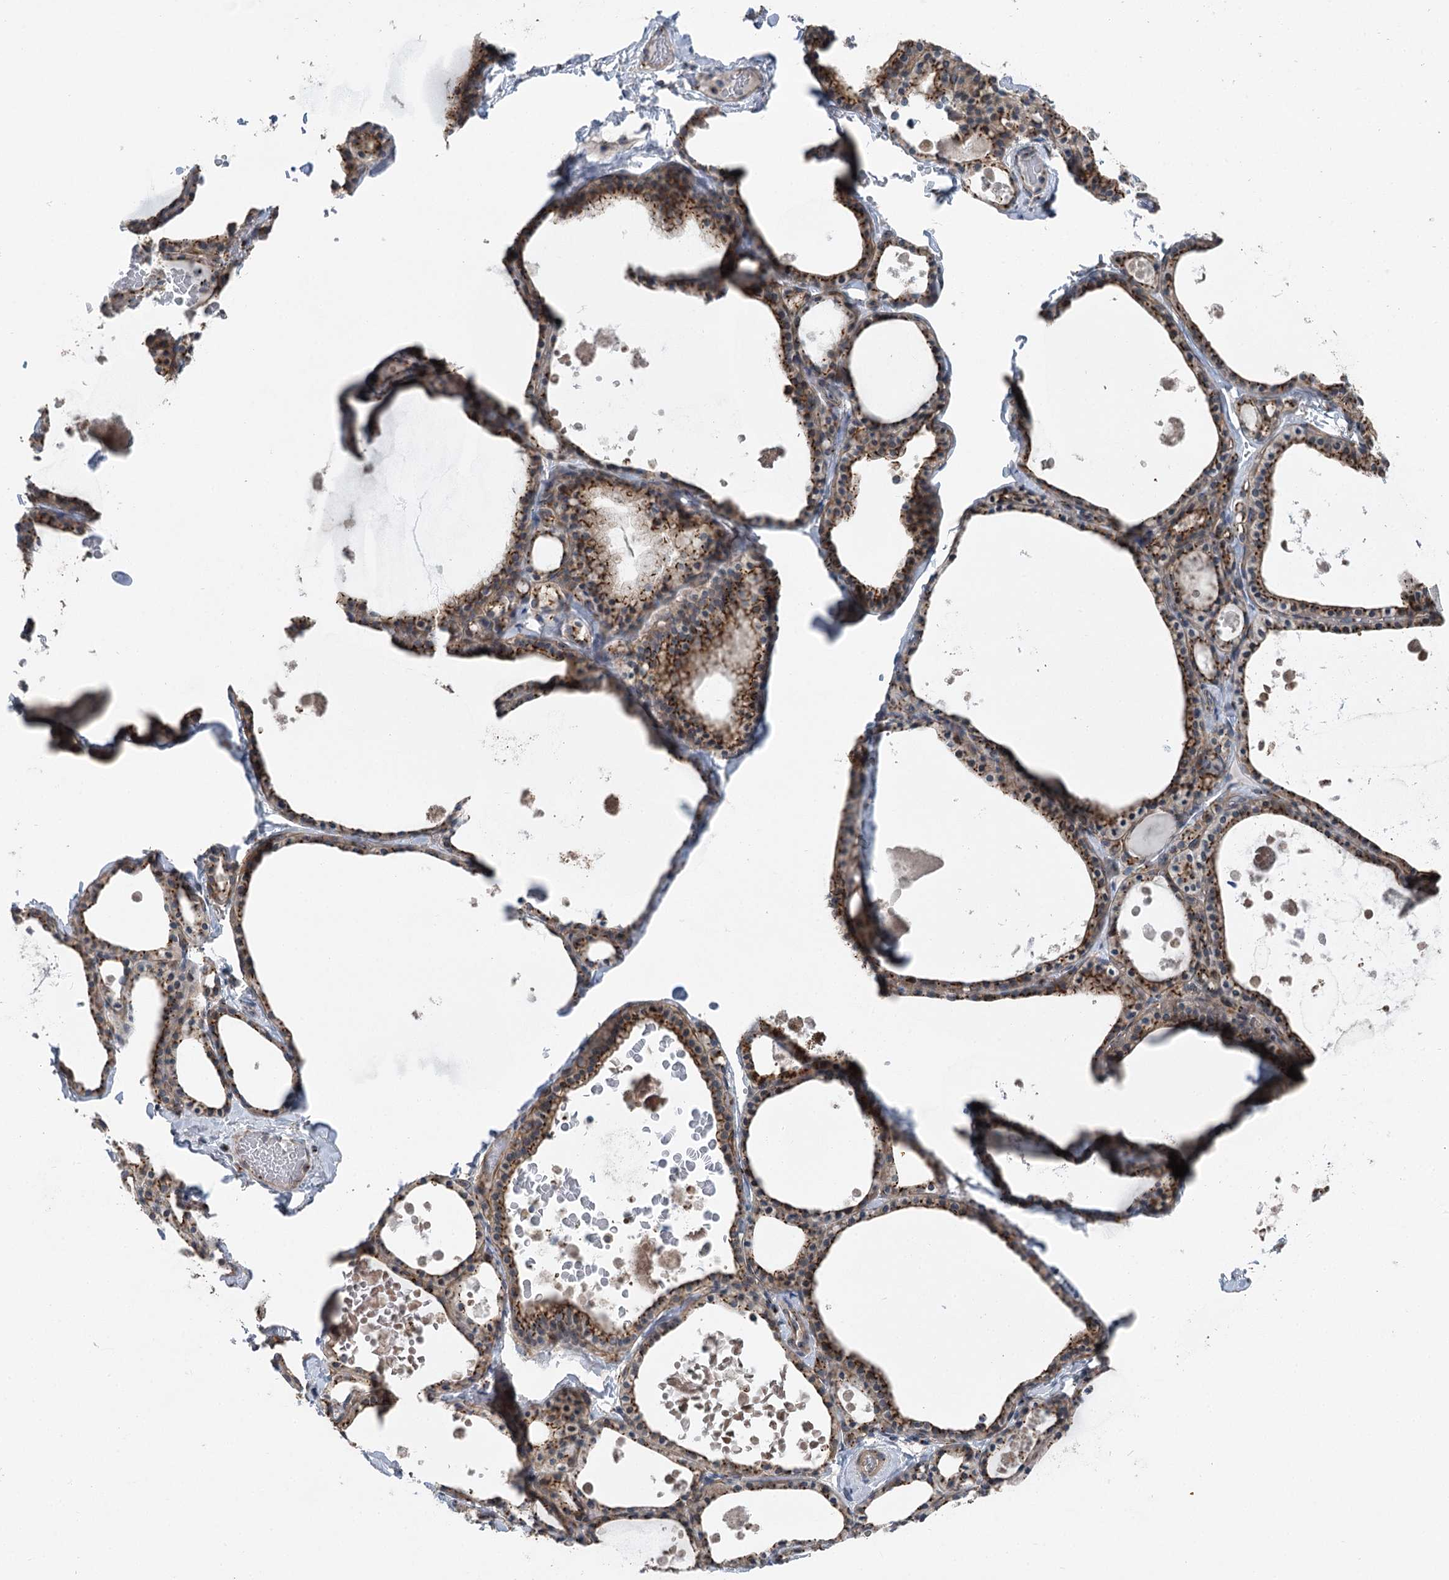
{"staining": {"intensity": "strong", "quantity": ">75%", "location": "cytoplasmic/membranous"}, "tissue": "thyroid gland", "cell_type": "Glandular cells", "image_type": "normal", "snomed": [{"axis": "morphology", "description": "Normal tissue, NOS"}, {"axis": "topography", "description": "Thyroid gland"}], "caption": "Immunohistochemistry photomicrograph of normal thyroid gland stained for a protein (brown), which displays high levels of strong cytoplasmic/membranous expression in approximately >75% of glandular cells.", "gene": "ITIH5", "patient": {"sex": "male", "age": 56}}